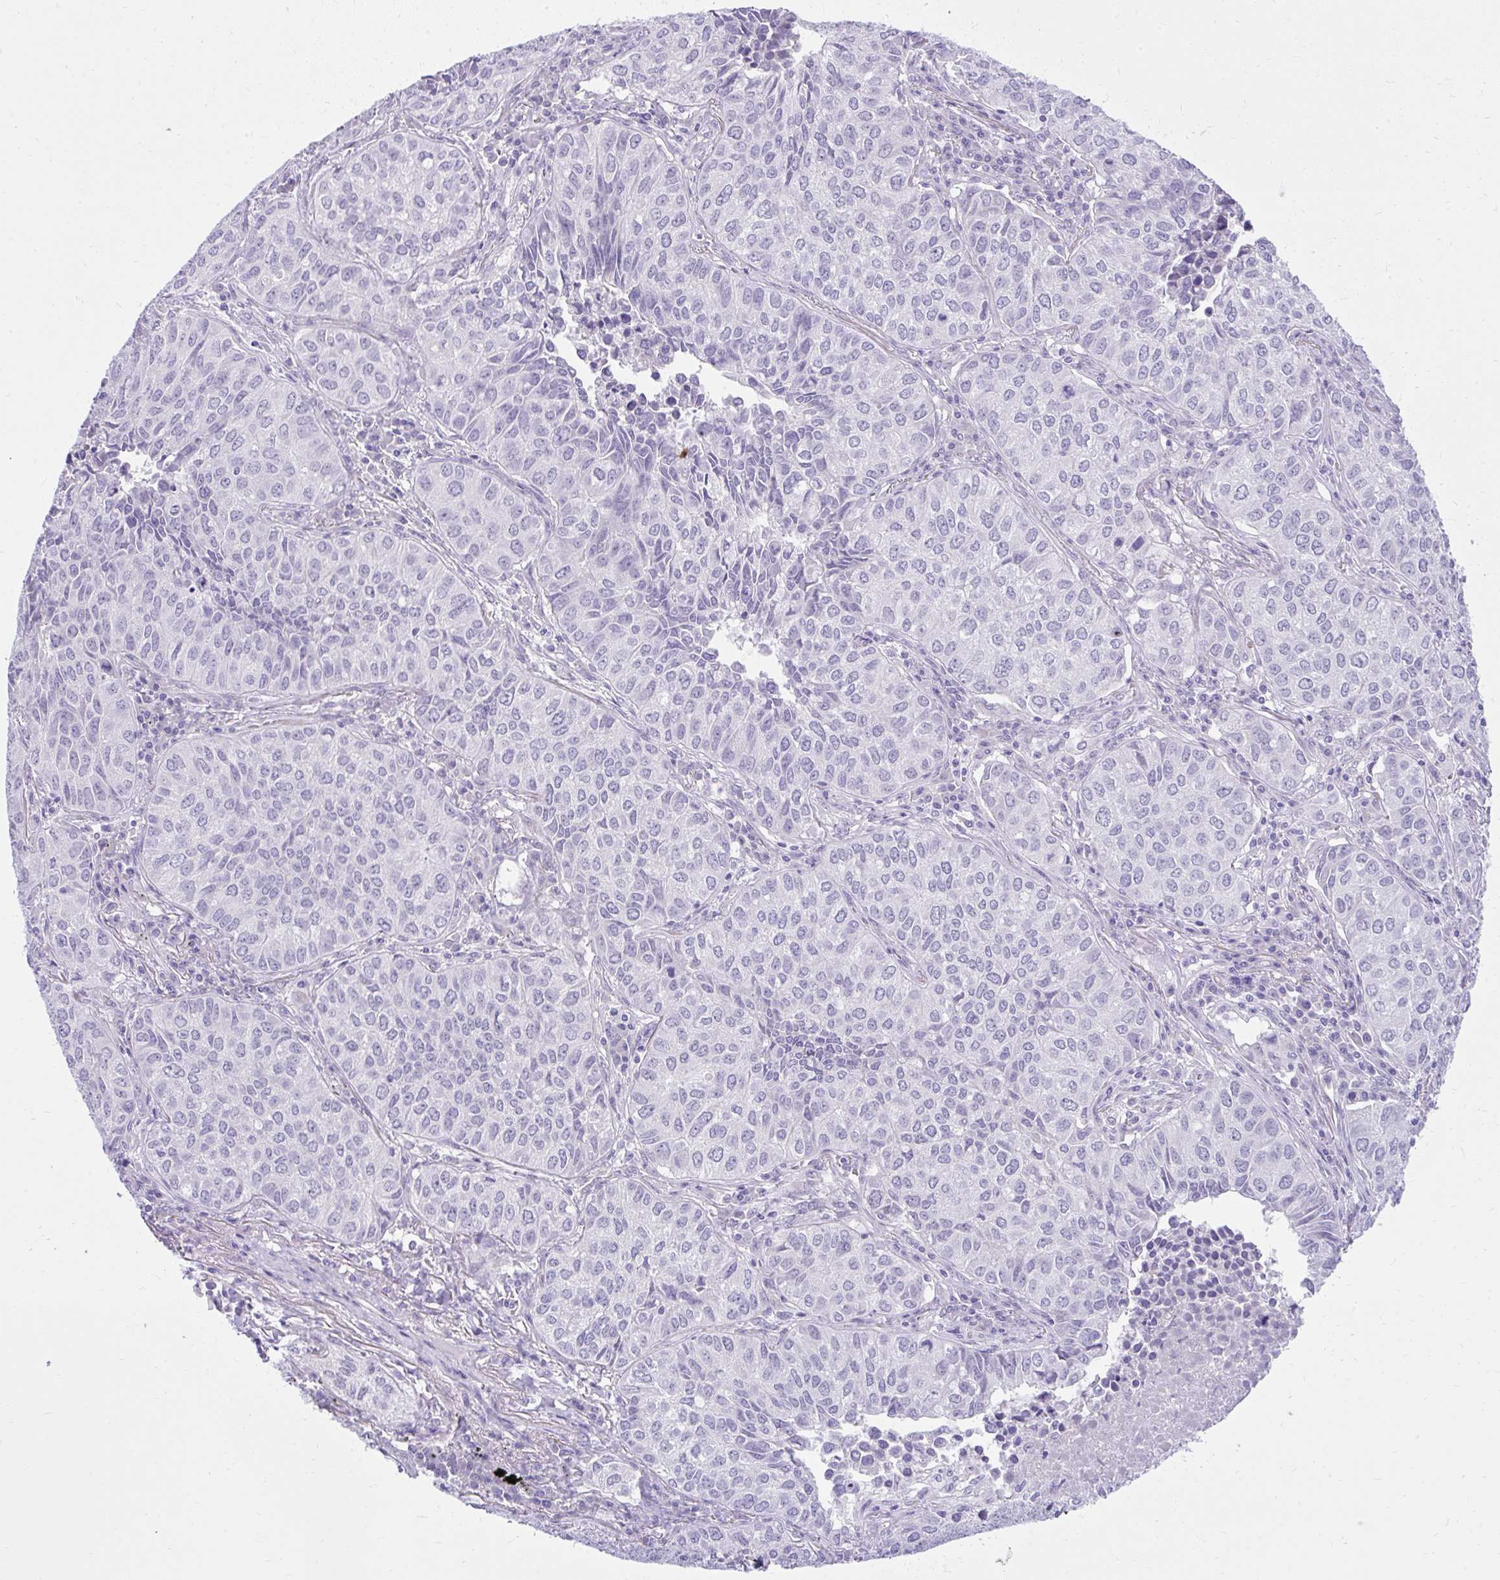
{"staining": {"intensity": "negative", "quantity": "none", "location": "none"}, "tissue": "lung cancer", "cell_type": "Tumor cells", "image_type": "cancer", "snomed": [{"axis": "morphology", "description": "Adenocarcinoma, NOS"}, {"axis": "topography", "description": "Lung"}], "caption": "Lung cancer (adenocarcinoma) was stained to show a protein in brown. There is no significant positivity in tumor cells.", "gene": "PRAP1", "patient": {"sex": "female", "age": 50}}